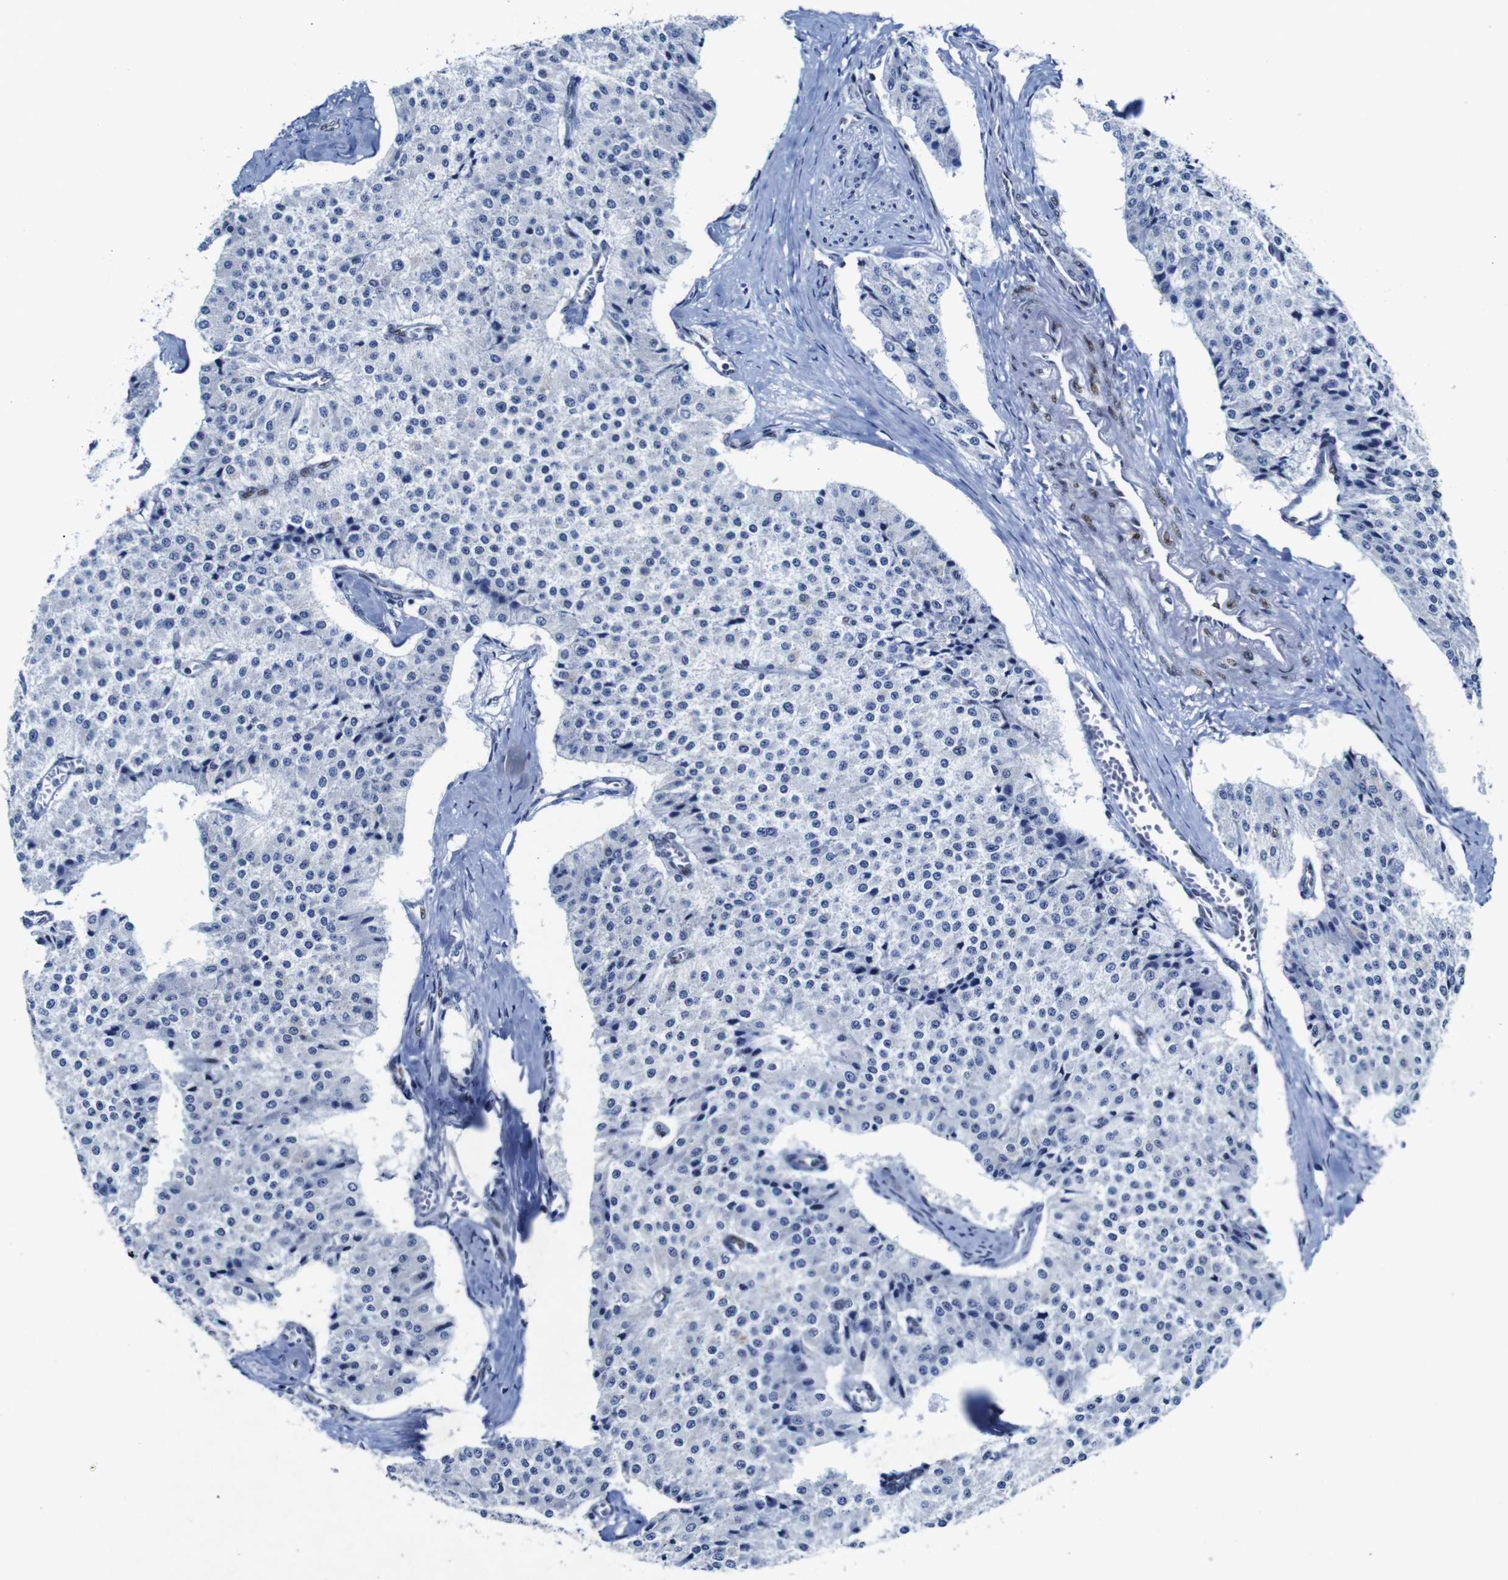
{"staining": {"intensity": "negative", "quantity": "none", "location": "none"}, "tissue": "carcinoid", "cell_type": "Tumor cells", "image_type": "cancer", "snomed": [{"axis": "morphology", "description": "Carcinoid, malignant, NOS"}, {"axis": "topography", "description": "Colon"}], "caption": "The image reveals no staining of tumor cells in carcinoid (malignant). (DAB immunohistochemistry with hematoxylin counter stain).", "gene": "FOSL2", "patient": {"sex": "female", "age": 52}}